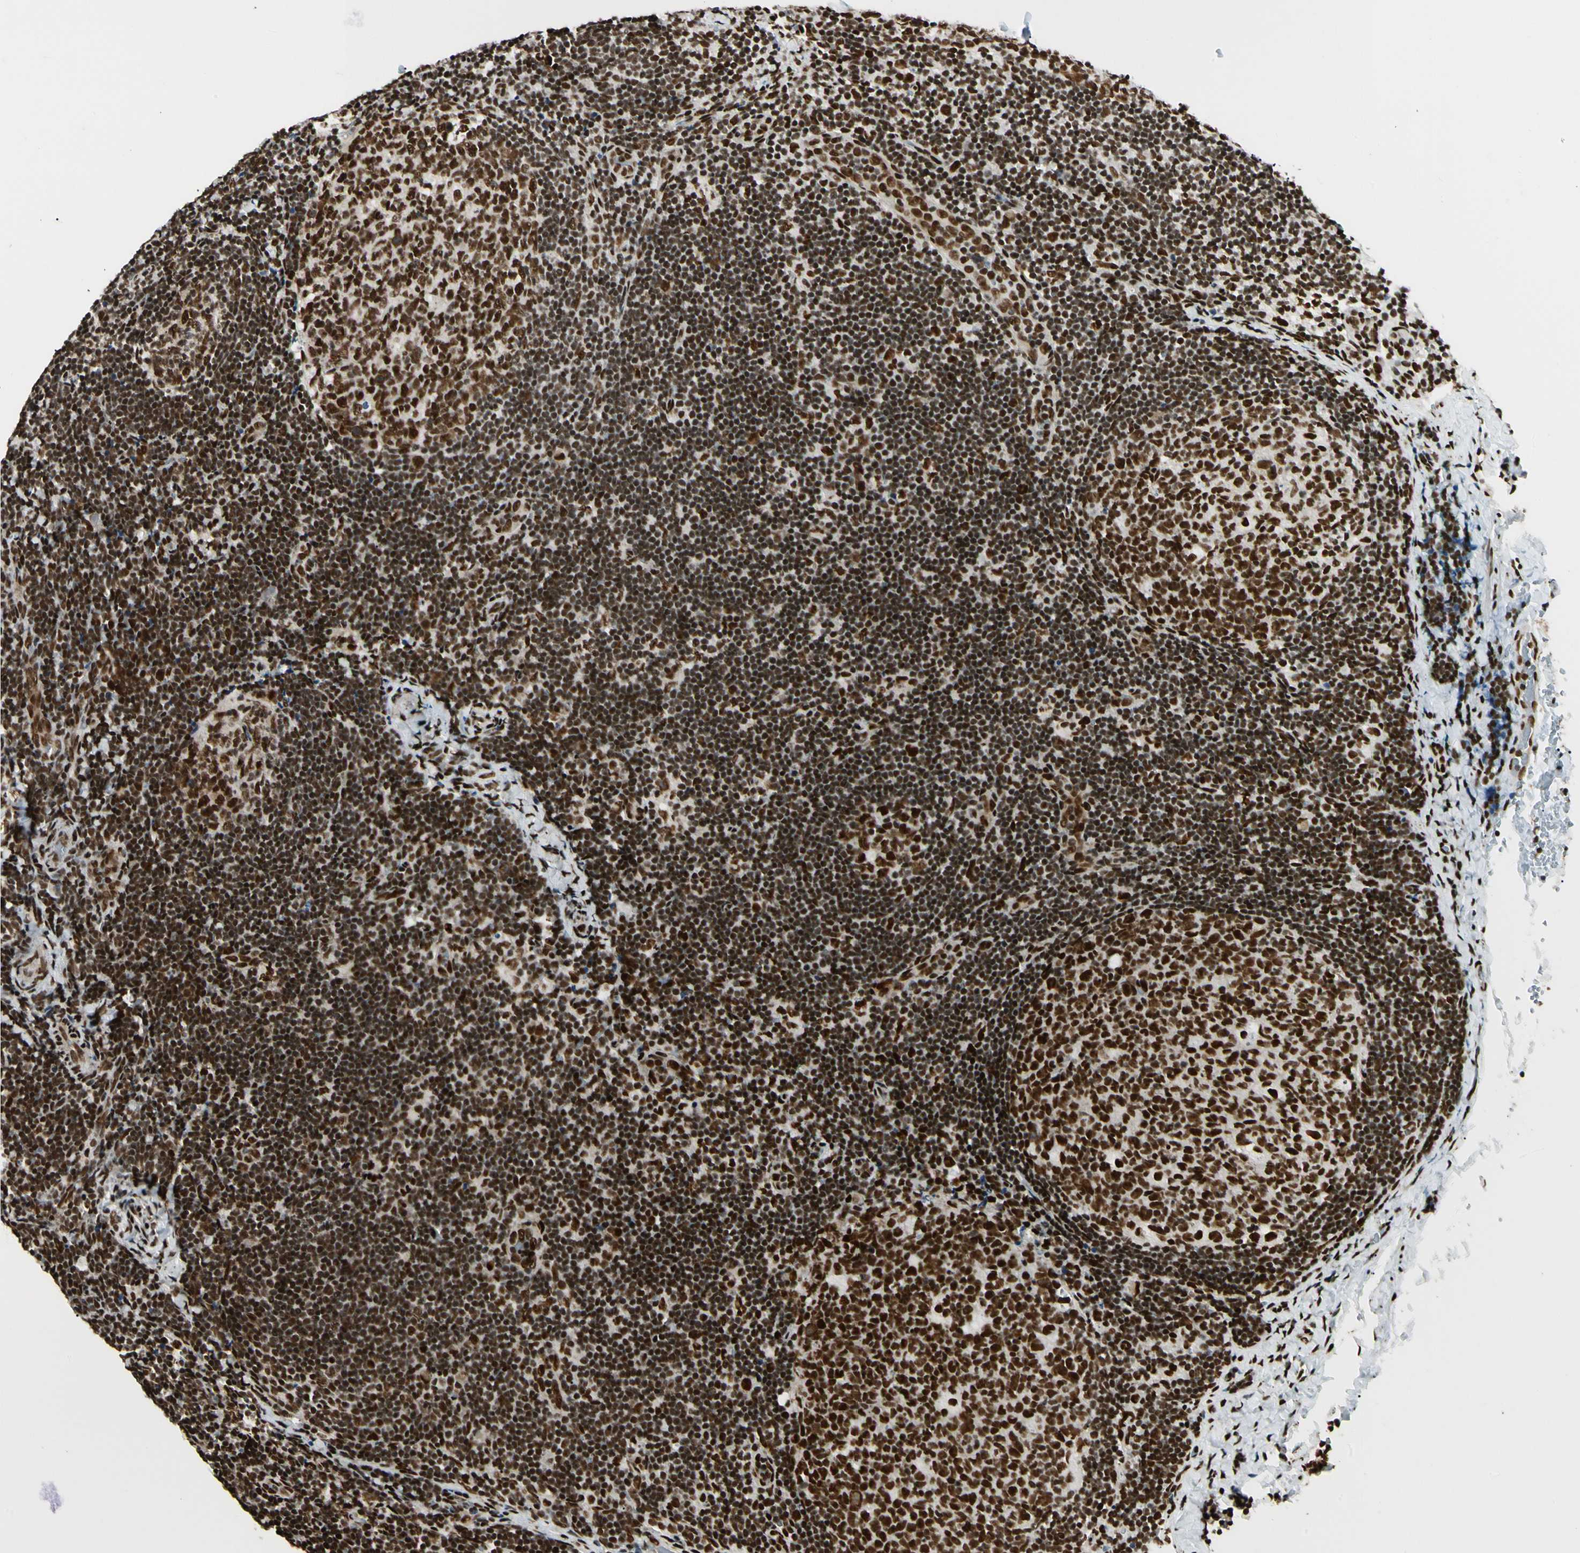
{"staining": {"intensity": "strong", "quantity": ">75%", "location": "nuclear"}, "tissue": "lymph node", "cell_type": "Germinal center cells", "image_type": "normal", "snomed": [{"axis": "morphology", "description": "Normal tissue, NOS"}, {"axis": "topography", "description": "Lymph node"}], "caption": "DAB (3,3'-diaminobenzidine) immunohistochemical staining of normal human lymph node exhibits strong nuclear protein staining in about >75% of germinal center cells.", "gene": "FUS", "patient": {"sex": "female", "age": 14}}